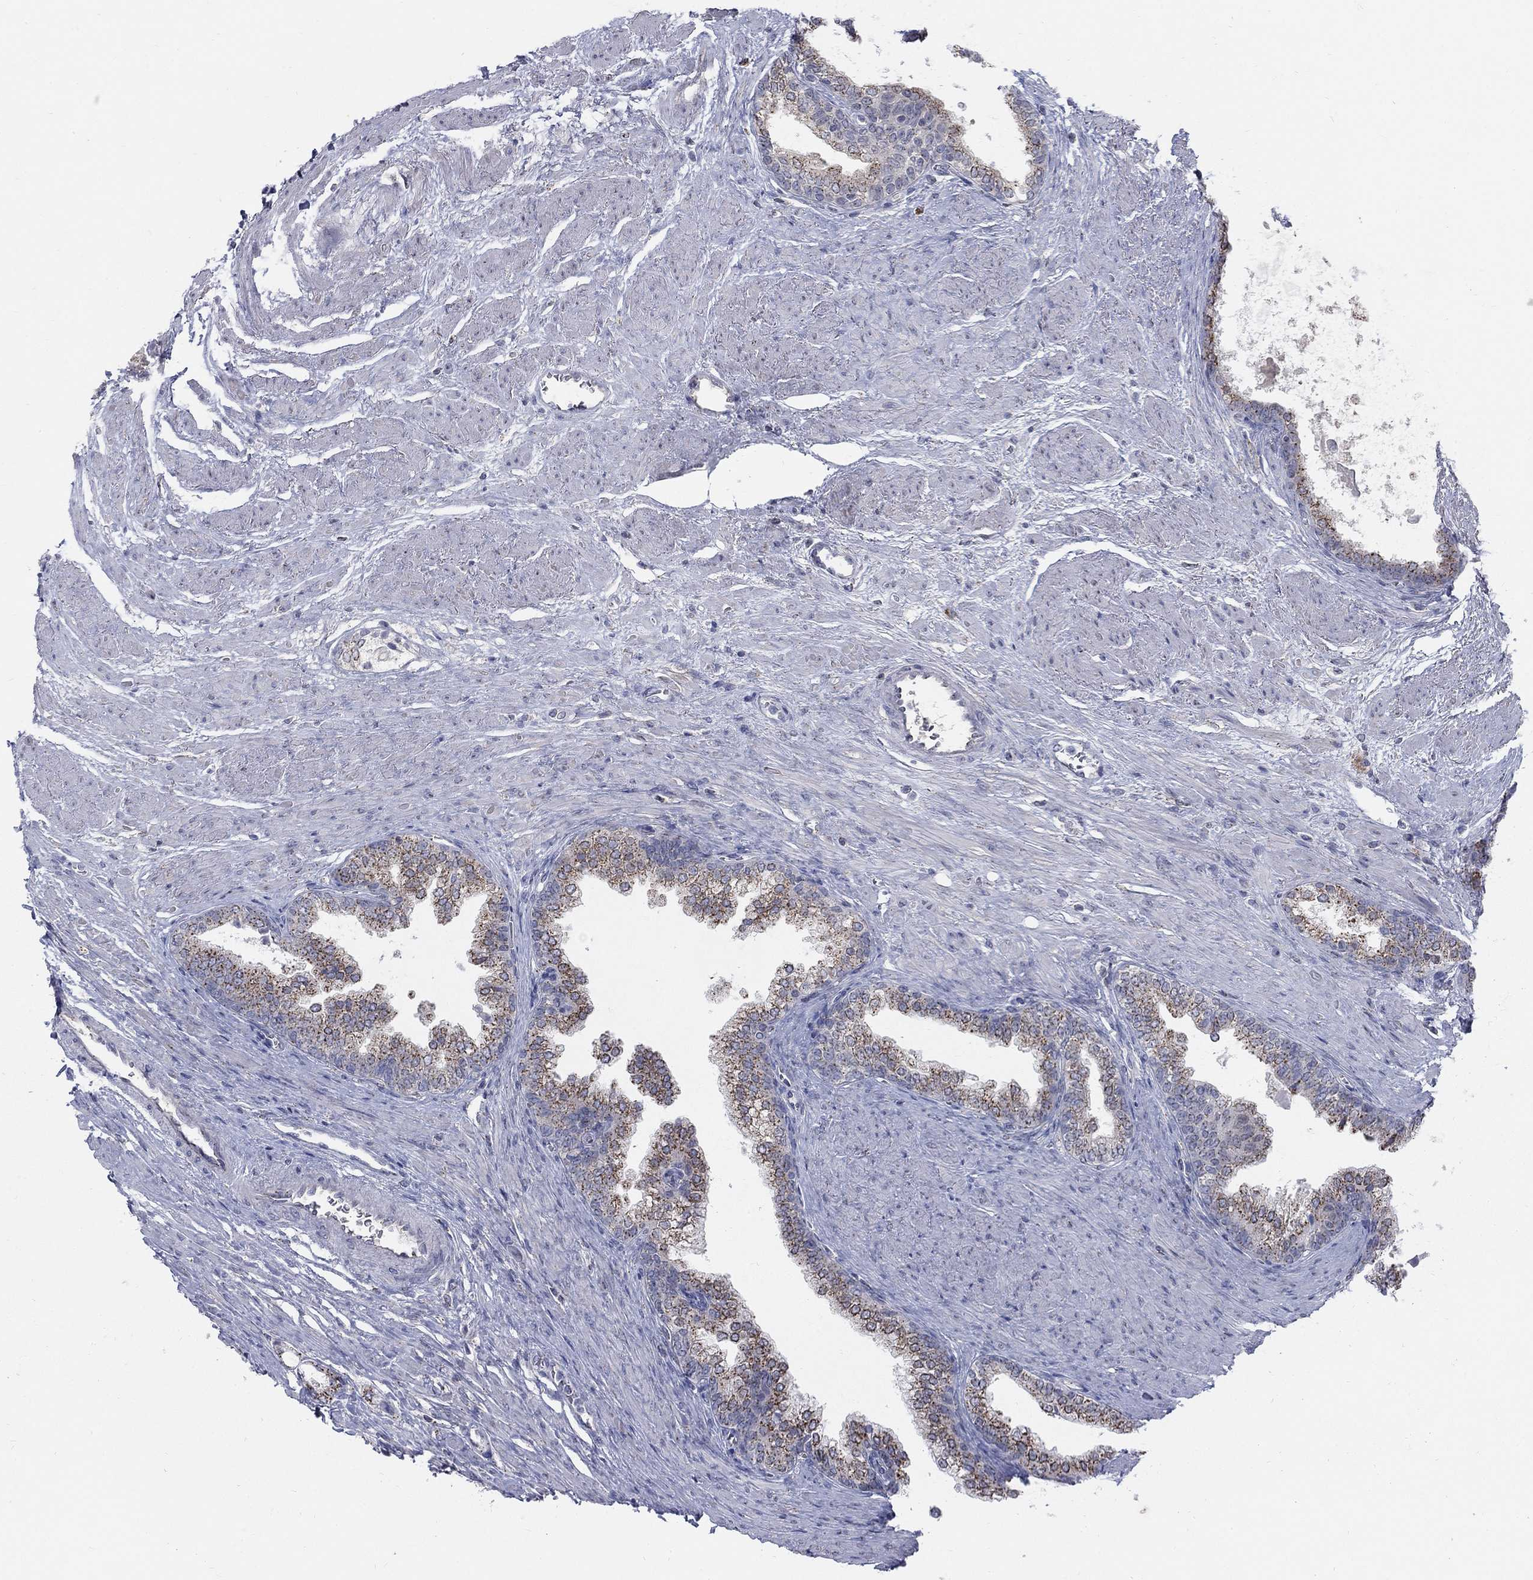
{"staining": {"intensity": "moderate", "quantity": ">75%", "location": "cytoplasmic/membranous"}, "tissue": "prostate cancer", "cell_type": "Tumor cells", "image_type": "cancer", "snomed": [{"axis": "morphology", "description": "Adenocarcinoma, NOS"}, {"axis": "topography", "description": "Prostate and seminal vesicle, NOS"}, {"axis": "topography", "description": "Prostate"}], "caption": "Tumor cells display medium levels of moderate cytoplasmic/membranous expression in about >75% of cells in human prostate cancer. (DAB IHC, brown staining for protein, blue staining for nuclei).", "gene": "PANK3", "patient": {"sex": "male", "age": 62}}